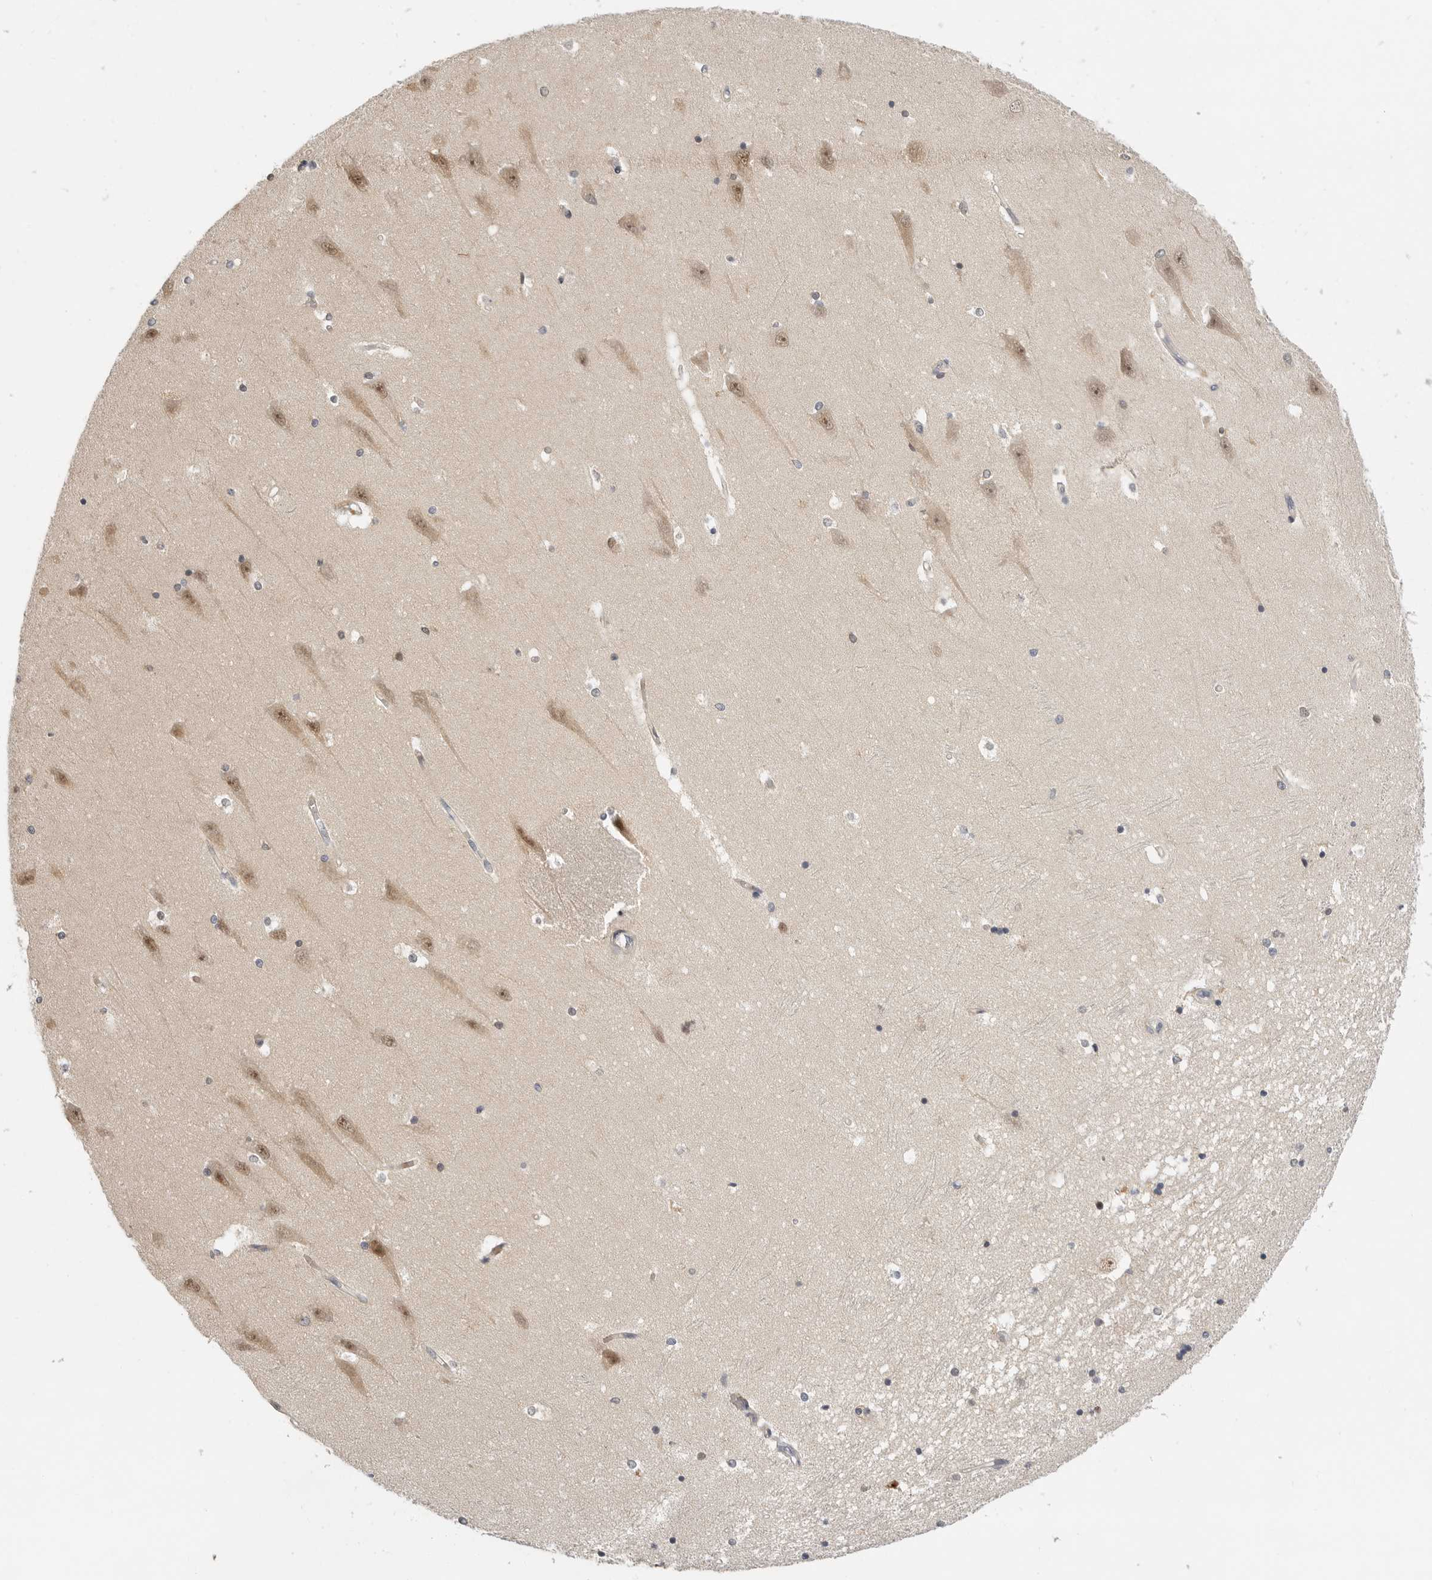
{"staining": {"intensity": "negative", "quantity": "none", "location": "none"}, "tissue": "hippocampus", "cell_type": "Glial cells", "image_type": "normal", "snomed": [{"axis": "morphology", "description": "Normal tissue, NOS"}, {"axis": "topography", "description": "Hippocampus"}], "caption": "This is an immunohistochemistry histopathology image of benign human hippocampus. There is no expression in glial cells.", "gene": "CSNK1G3", "patient": {"sex": "male", "age": 45}}